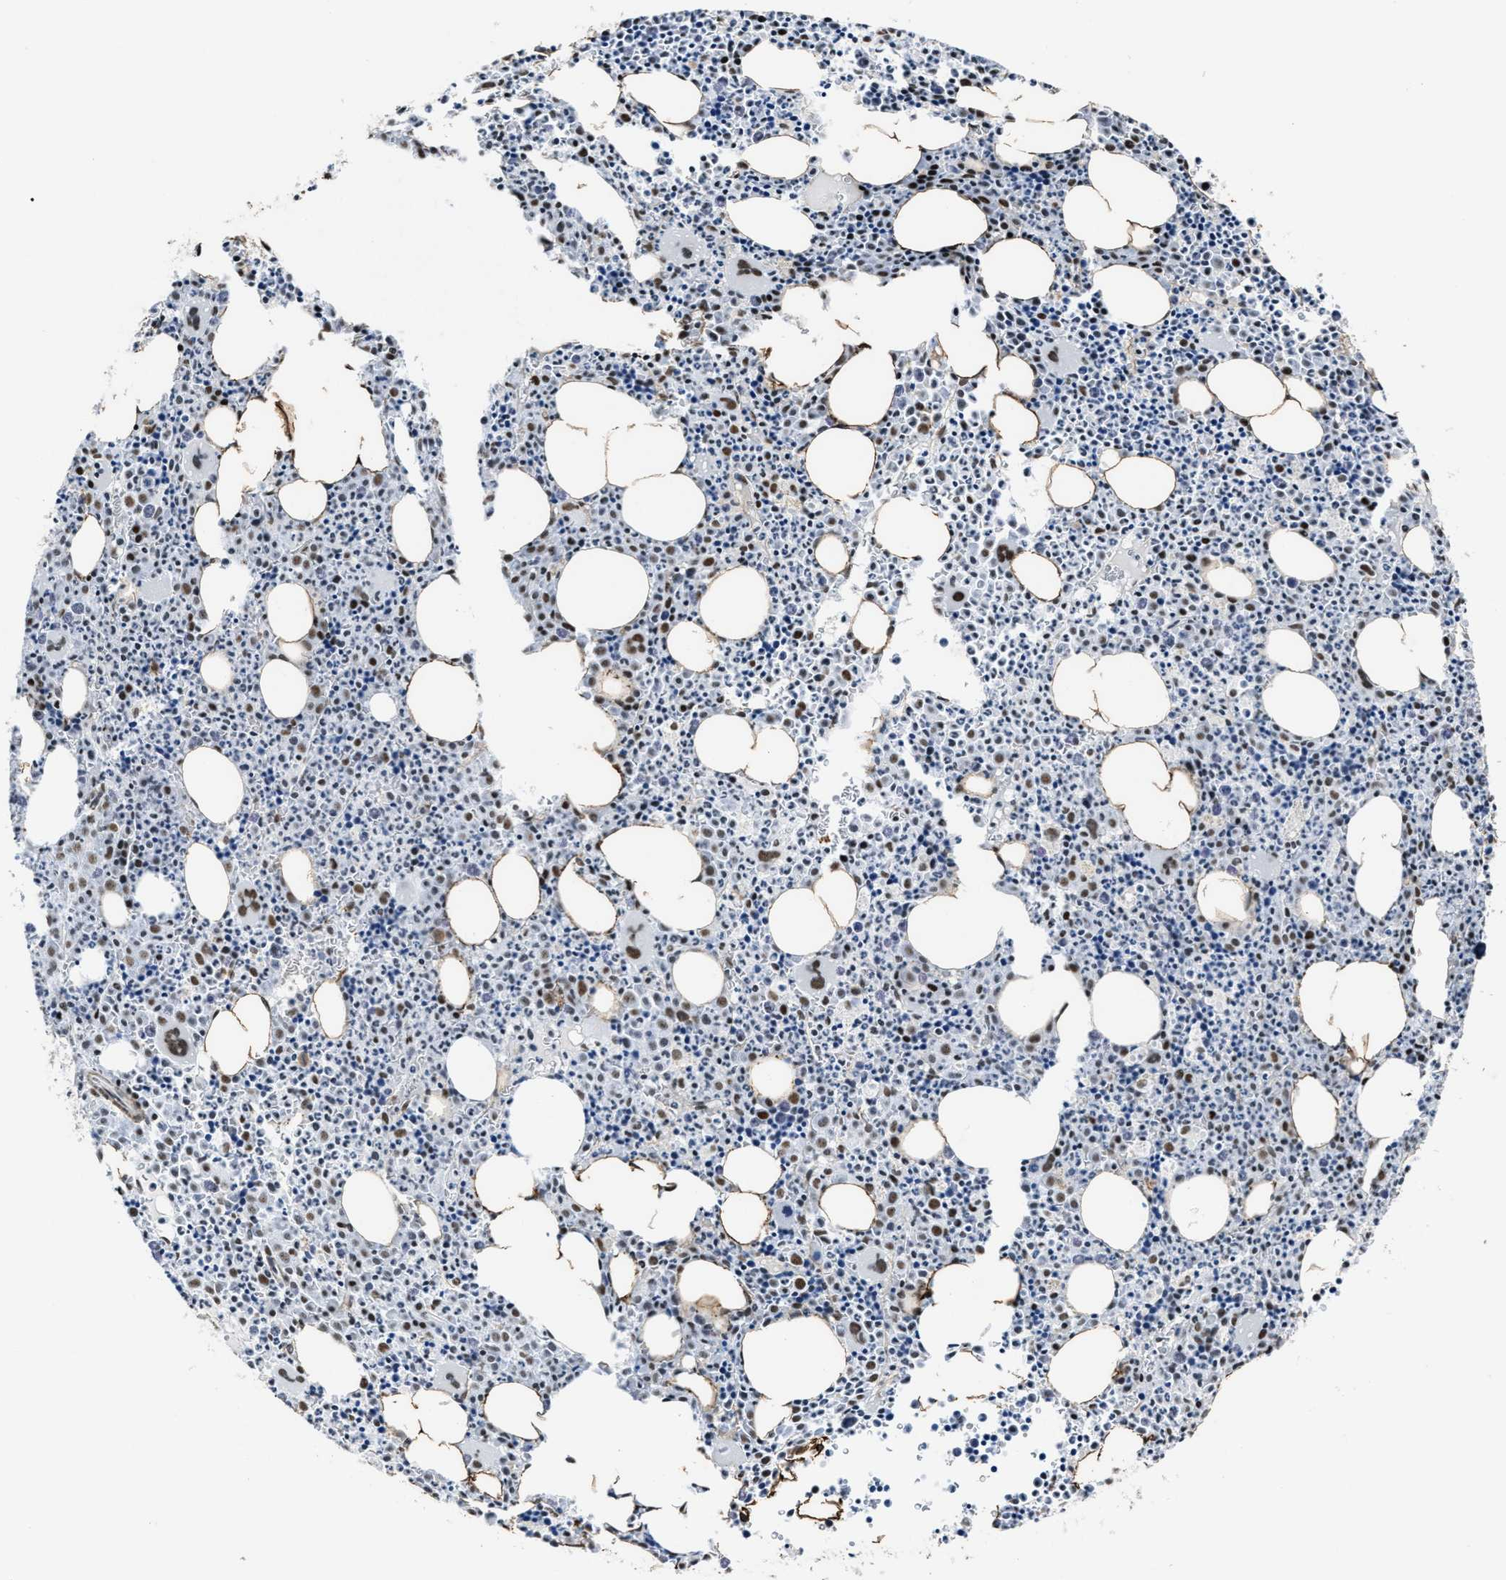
{"staining": {"intensity": "strong", "quantity": "<25%", "location": "nuclear"}, "tissue": "bone marrow", "cell_type": "Hematopoietic cells", "image_type": "normal", "snomed": [{"axis": "morphology", "description": "Normal tissue, NOS"}, {"axis": "morphology", "description": "Inflammation, NOS"}, {"axis": "topography", "description": "Bone marrow"}], "caption": "Immunohistochemical staining of benign human bone marrow demonstrates medium levels of strong nuclear expression in approximately <25% of hematopoietic cells. Nuclei are stained in blue.", "gene": "DDX5", "patient": {"sex": "male", "age": 31}}